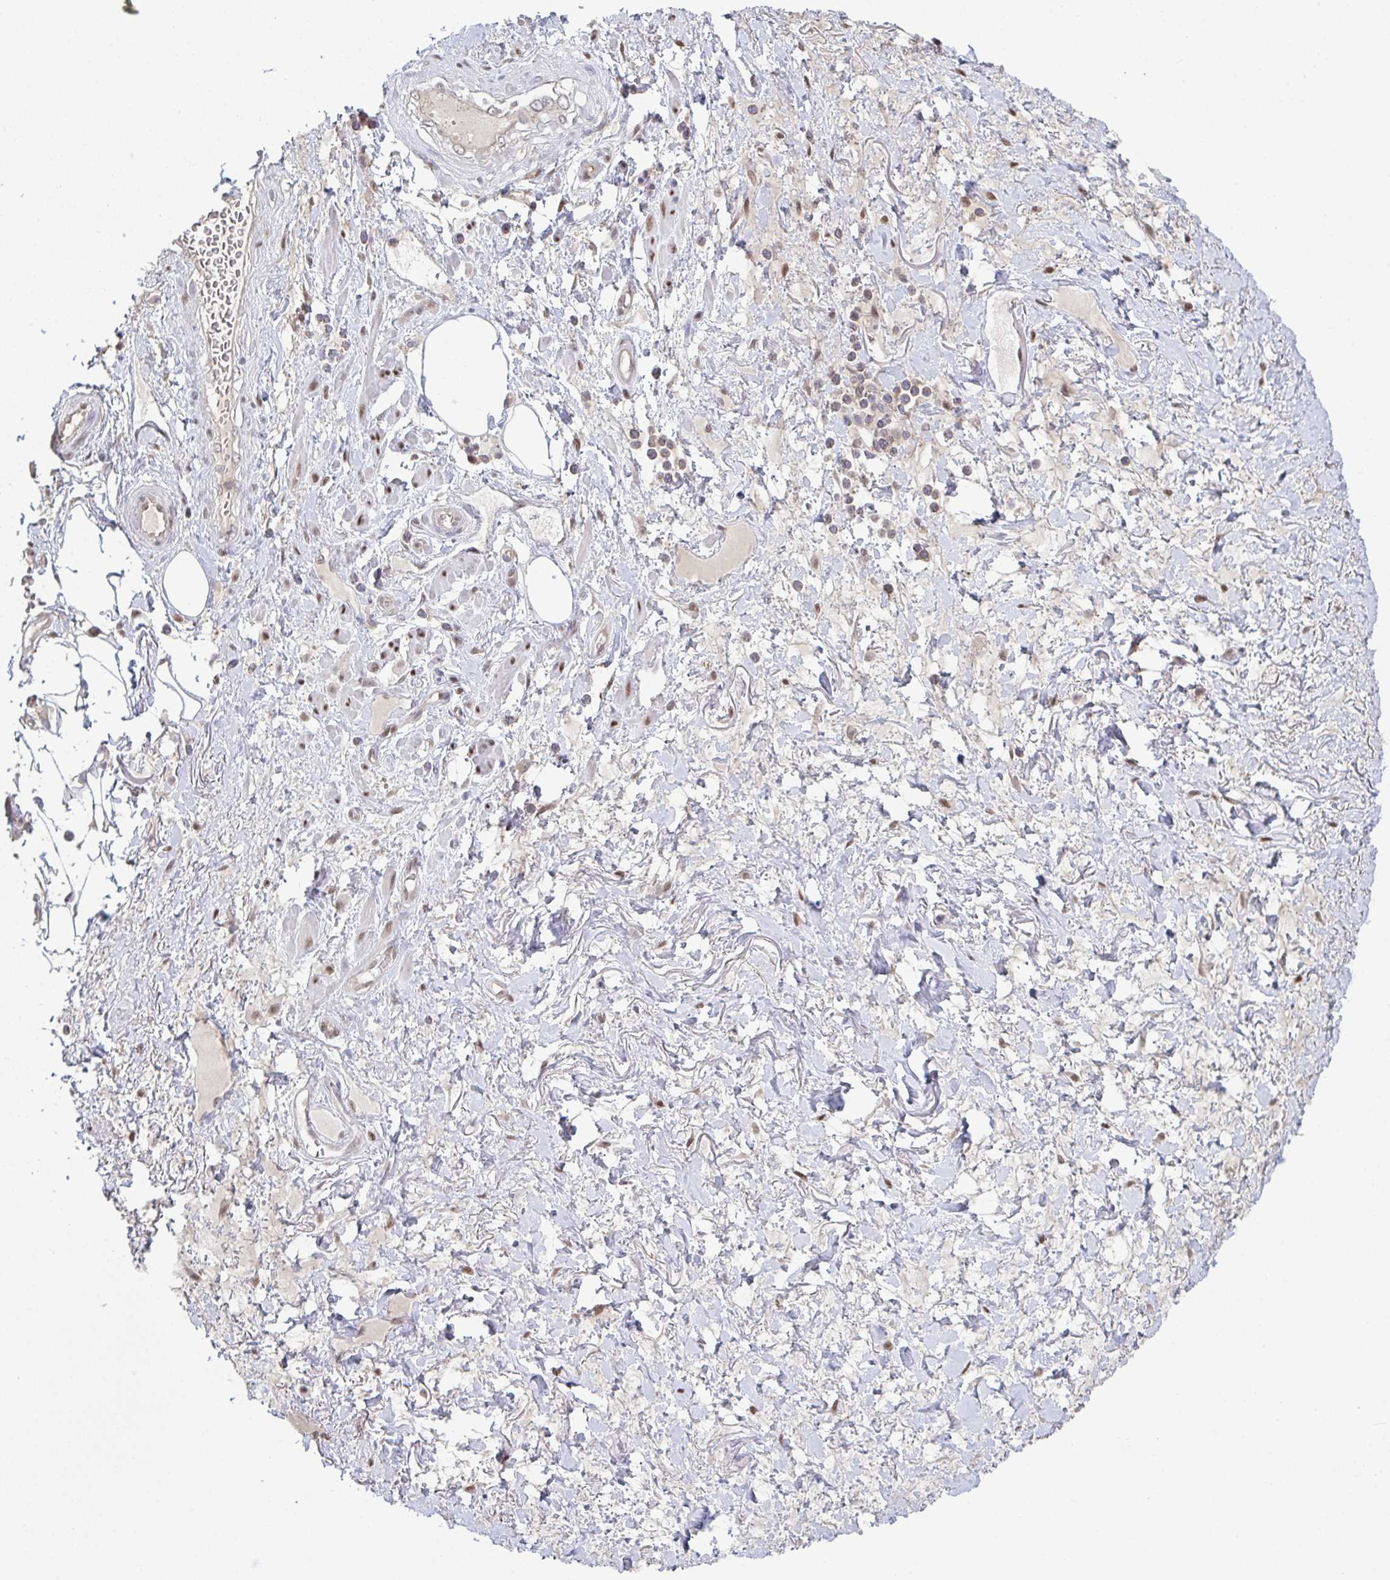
{"staining": {"intensity": "negative", "quantity": "none", "location": "none"}, "tissue": "adipose tissue", "cell_type": "Adipocytes", "image_type": "normal", "snomed": [{"axis": "morphology", "description": "Normal tissue, NOS"}, {"axis": "topography", "description": "Vagina"}, {"axis": "topography", "description": "Peripheral nerve tissue"}], "caption": "The IHC histopathology image has no significant staining in adipocytes of adipose tissue. (DAB (3,3'-diaminobenzidine) immunohistochemistry (IHC), high magnification).", "gene": "ACD", "patient": {"sex": "female", "age": 71}}